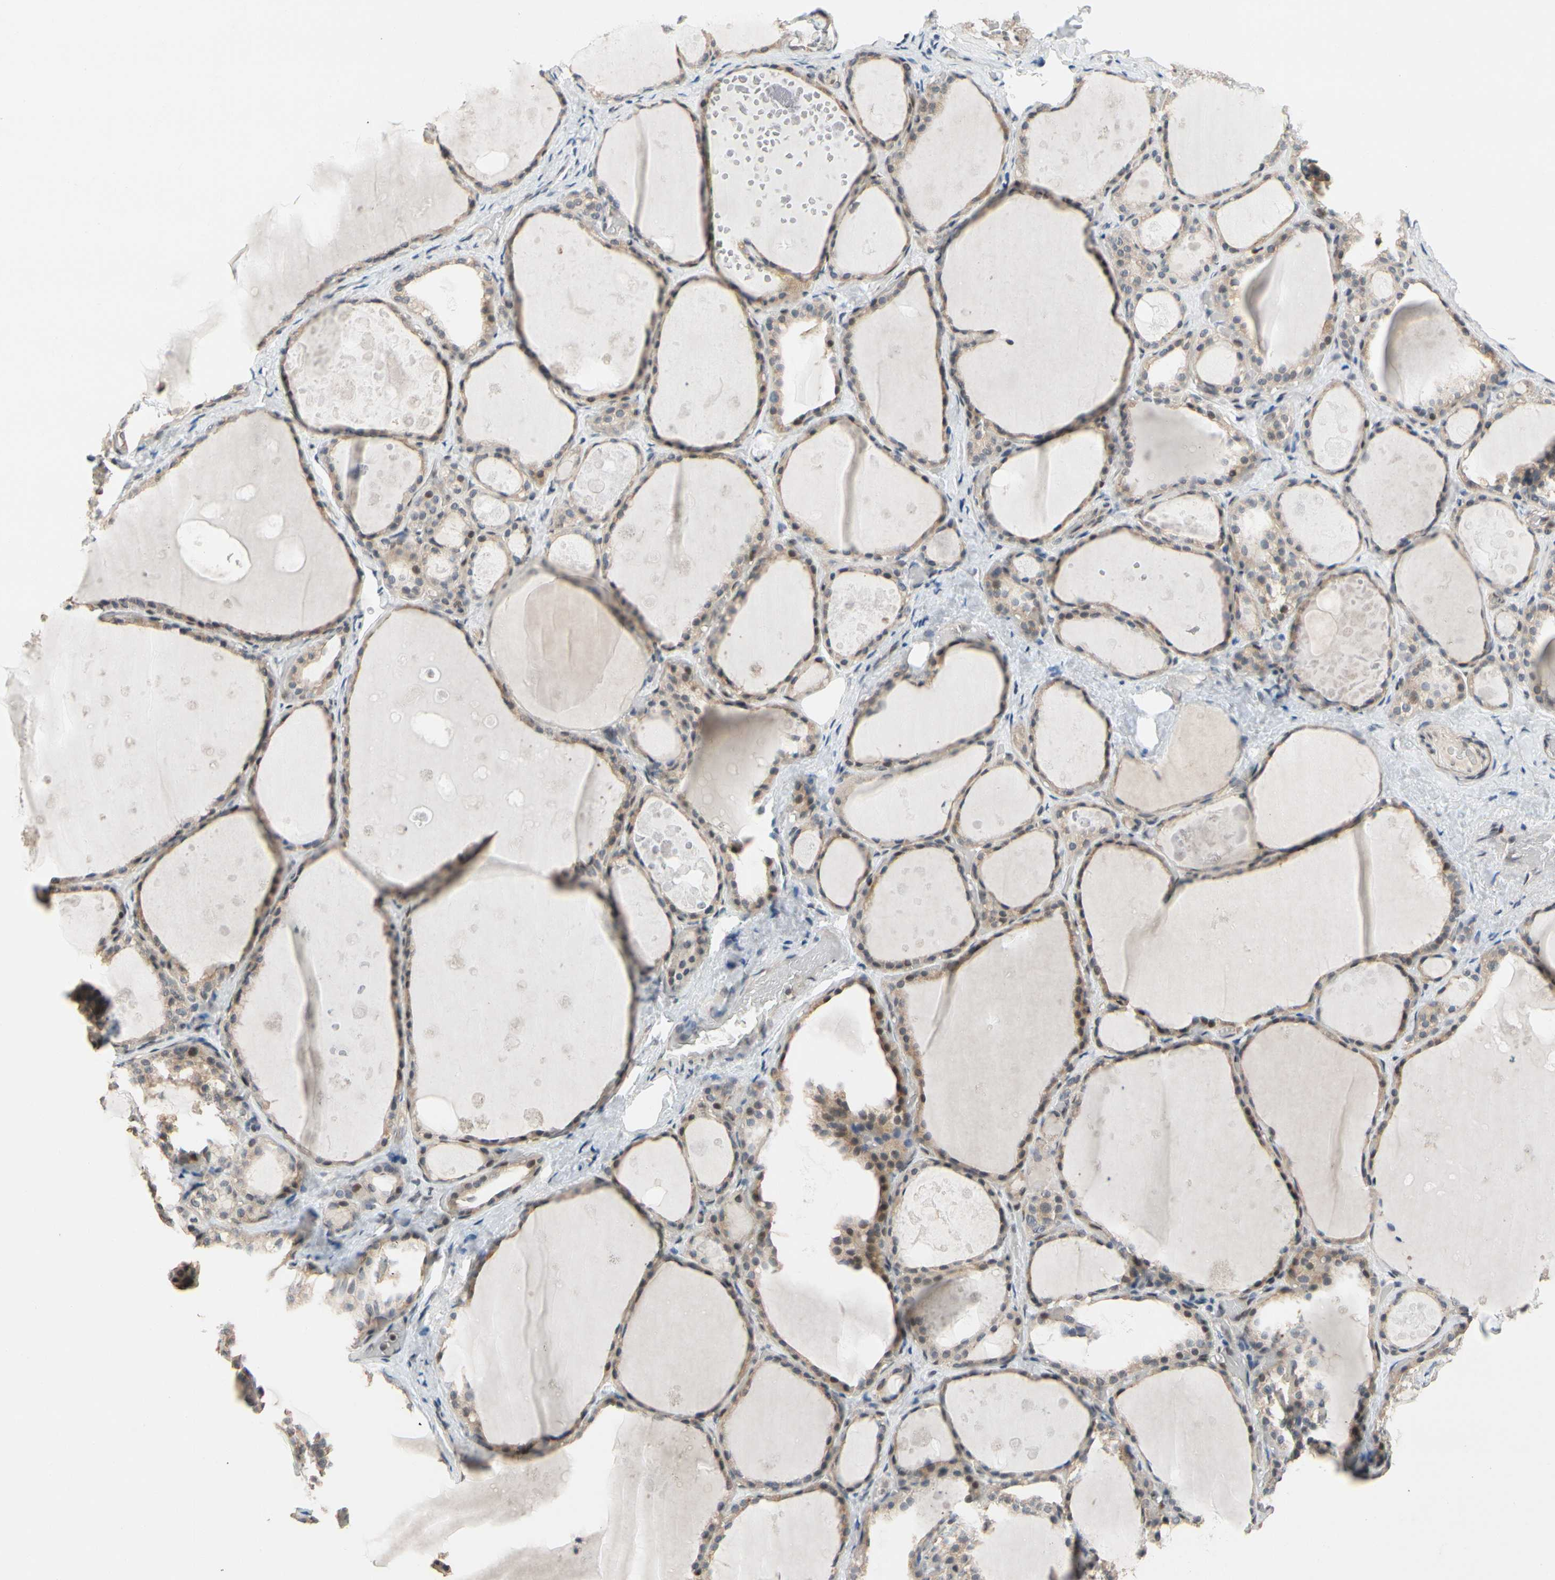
{"staining": {"intensity": "weak", "quantity": "25%-75%", "location": "cytoplasmic/membranous,nuclear"}, "tissue": "thyroid gland", "cell_type": "Glandular cells", "image_type": "normal", "snomed": [{"axis": "morphology", "description": "Normal tissue, NOS"}, {"axis": "topography", "description": "Thyroid gland"}], "caption": "Immunohistochemistry (IHC) (DAB) staining of benign human thyroid gland demonstrates weak cytoplasmic/membranous,nuclear protein expression in about 25%-75% of glandular cells. The protein of interest is stained brown, and the nuclei are stained in blue (DAB (3,3'-diaminobenzidine) IHC with brightfield microscopy, high magnification).", "gene": "TAF4", "patient": {"sex": "male", "age": 61}}